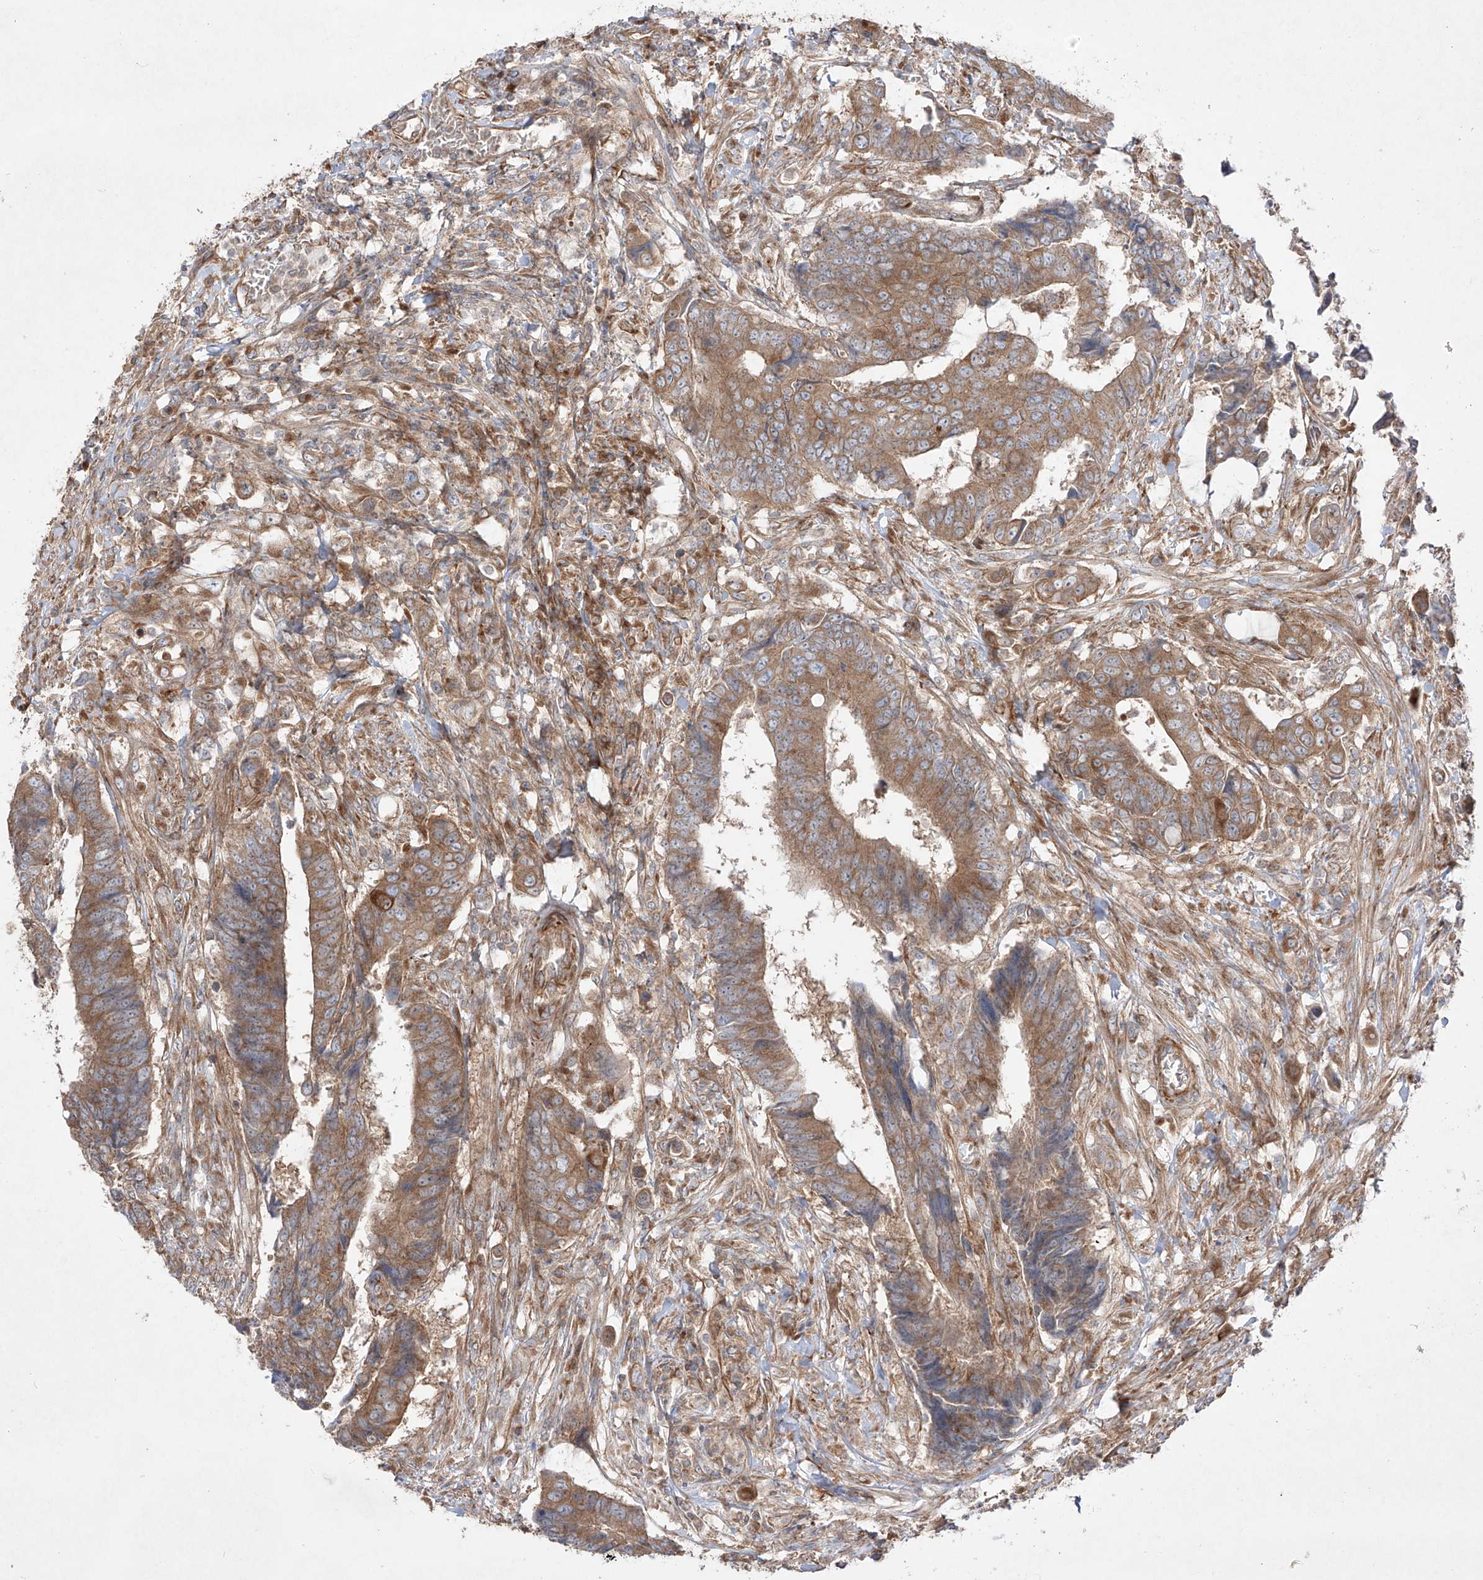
{"staining": {"intensity": "moderate", "quantity": ">75%", "location": "cytoplasmic/membranous"}, "tissue": "colorectal cancer", "cell_type": "Tumor cells", "image_type": "cancer", "snomed": [{"axis": "morphology", "description": "Adenocarcinoma, NOS"}, {"axis": "topography", "description": "Rectum"}], "caption": "Adenocarcinoma (colorectal) stained for a protein shows moderate cytoplasmic/membranous positivity in tumor cells.", "gene": "YKT6", "patient": {"sex": "male", "age": 84}}